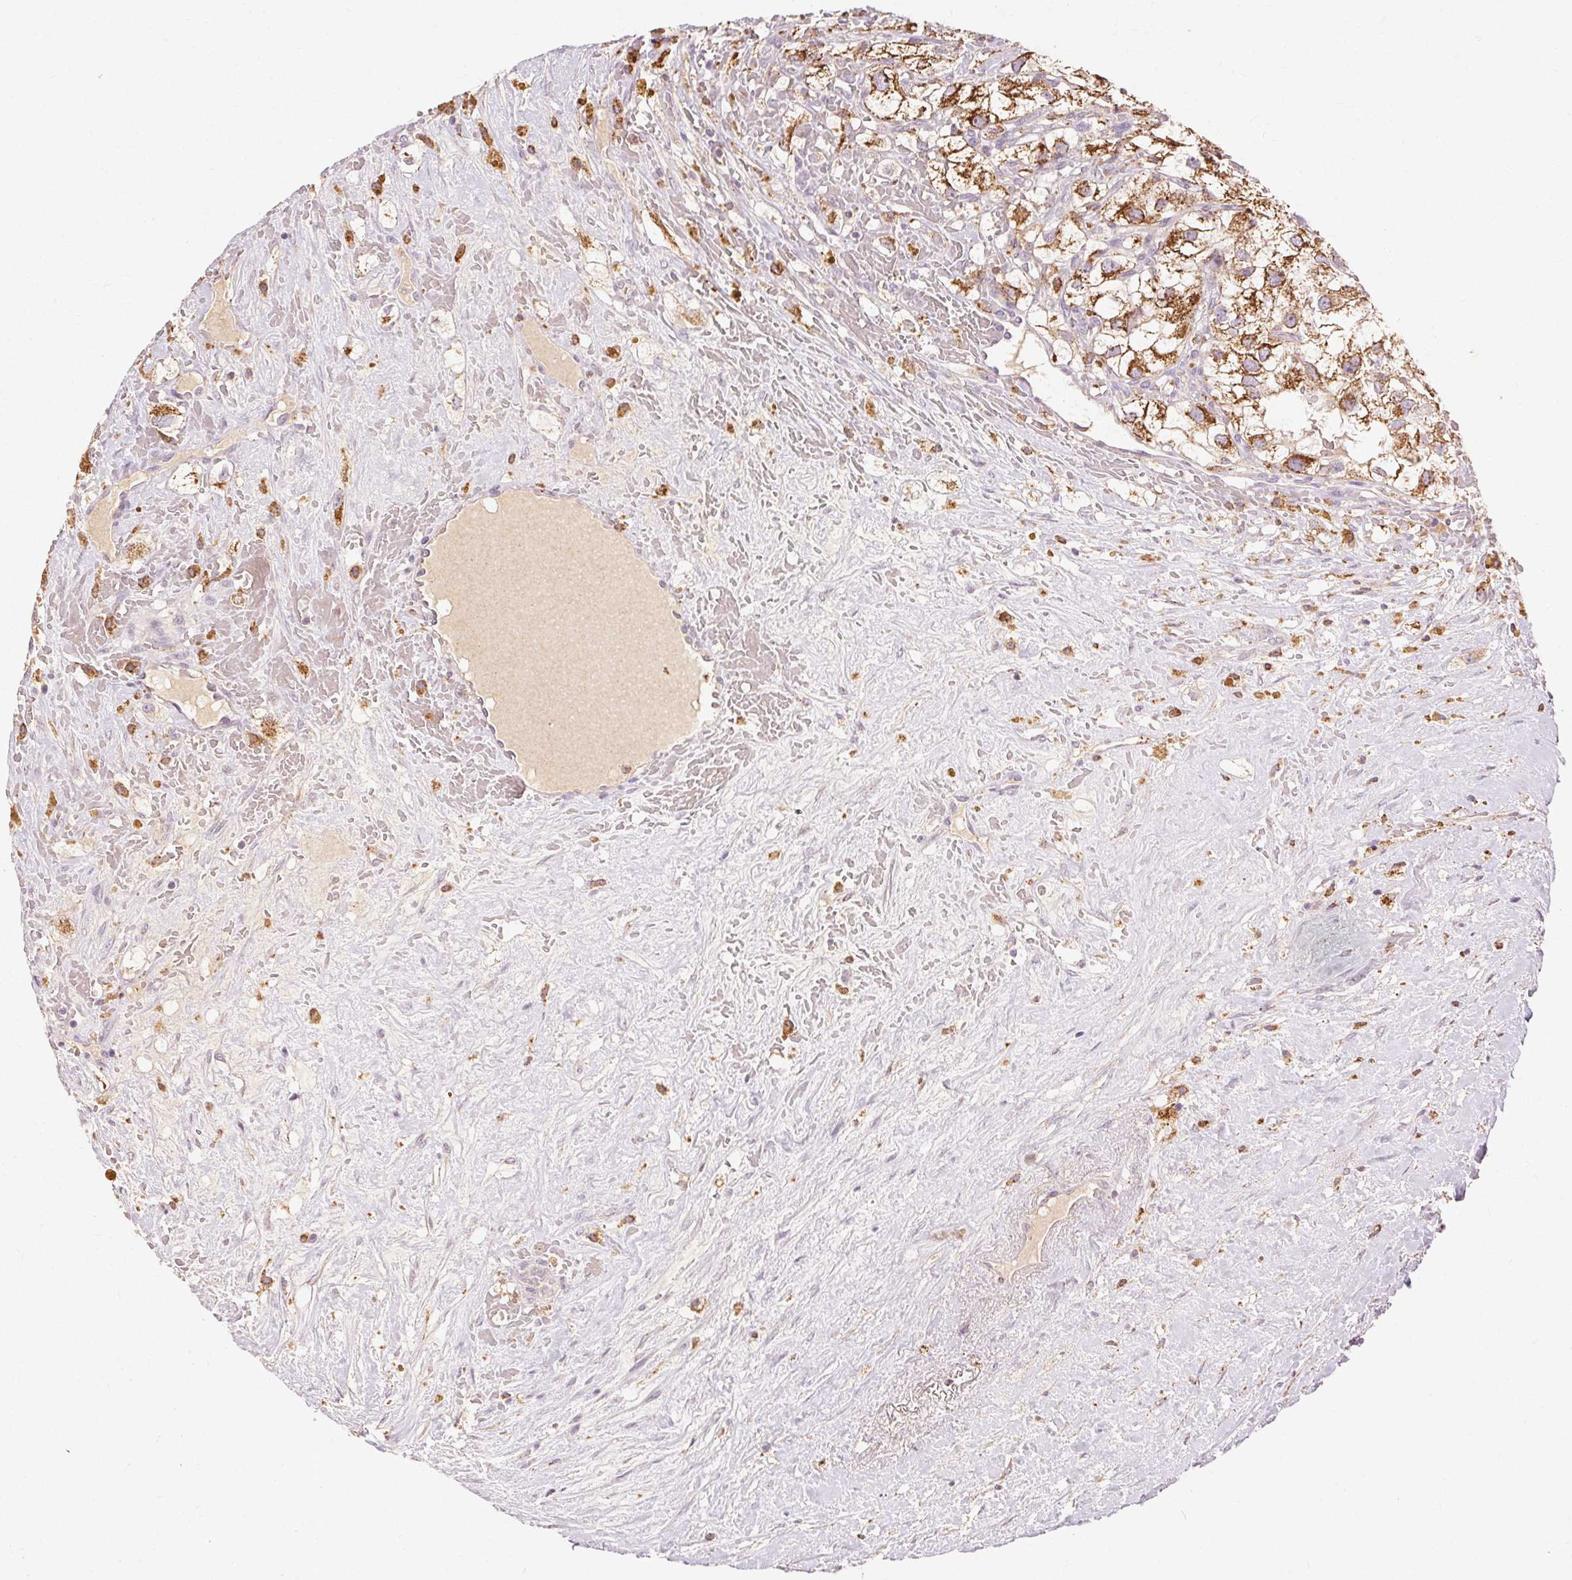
{"staining": {"intensity": "moderate", "quantity": "25%-75%", "location": "cytoplasmic/membranous"}, "tissue": "renal cancer", "cell_type": "Tumor cells", "image_type": "cancer", "snomed": [{"axis": "morphology", "description": "Adenocarcinoma, NOS"}, {"axis": "topography", "description": "Kidney"}], "caption": "This micrograph displays IHC staining of human renal adenocarcinoma, with medium moderate cytoplasmic/membranous staining in about 25%-75% of tumor cells.", "gene": "REP15", "patient": {"sex": "male", "age": 59}}